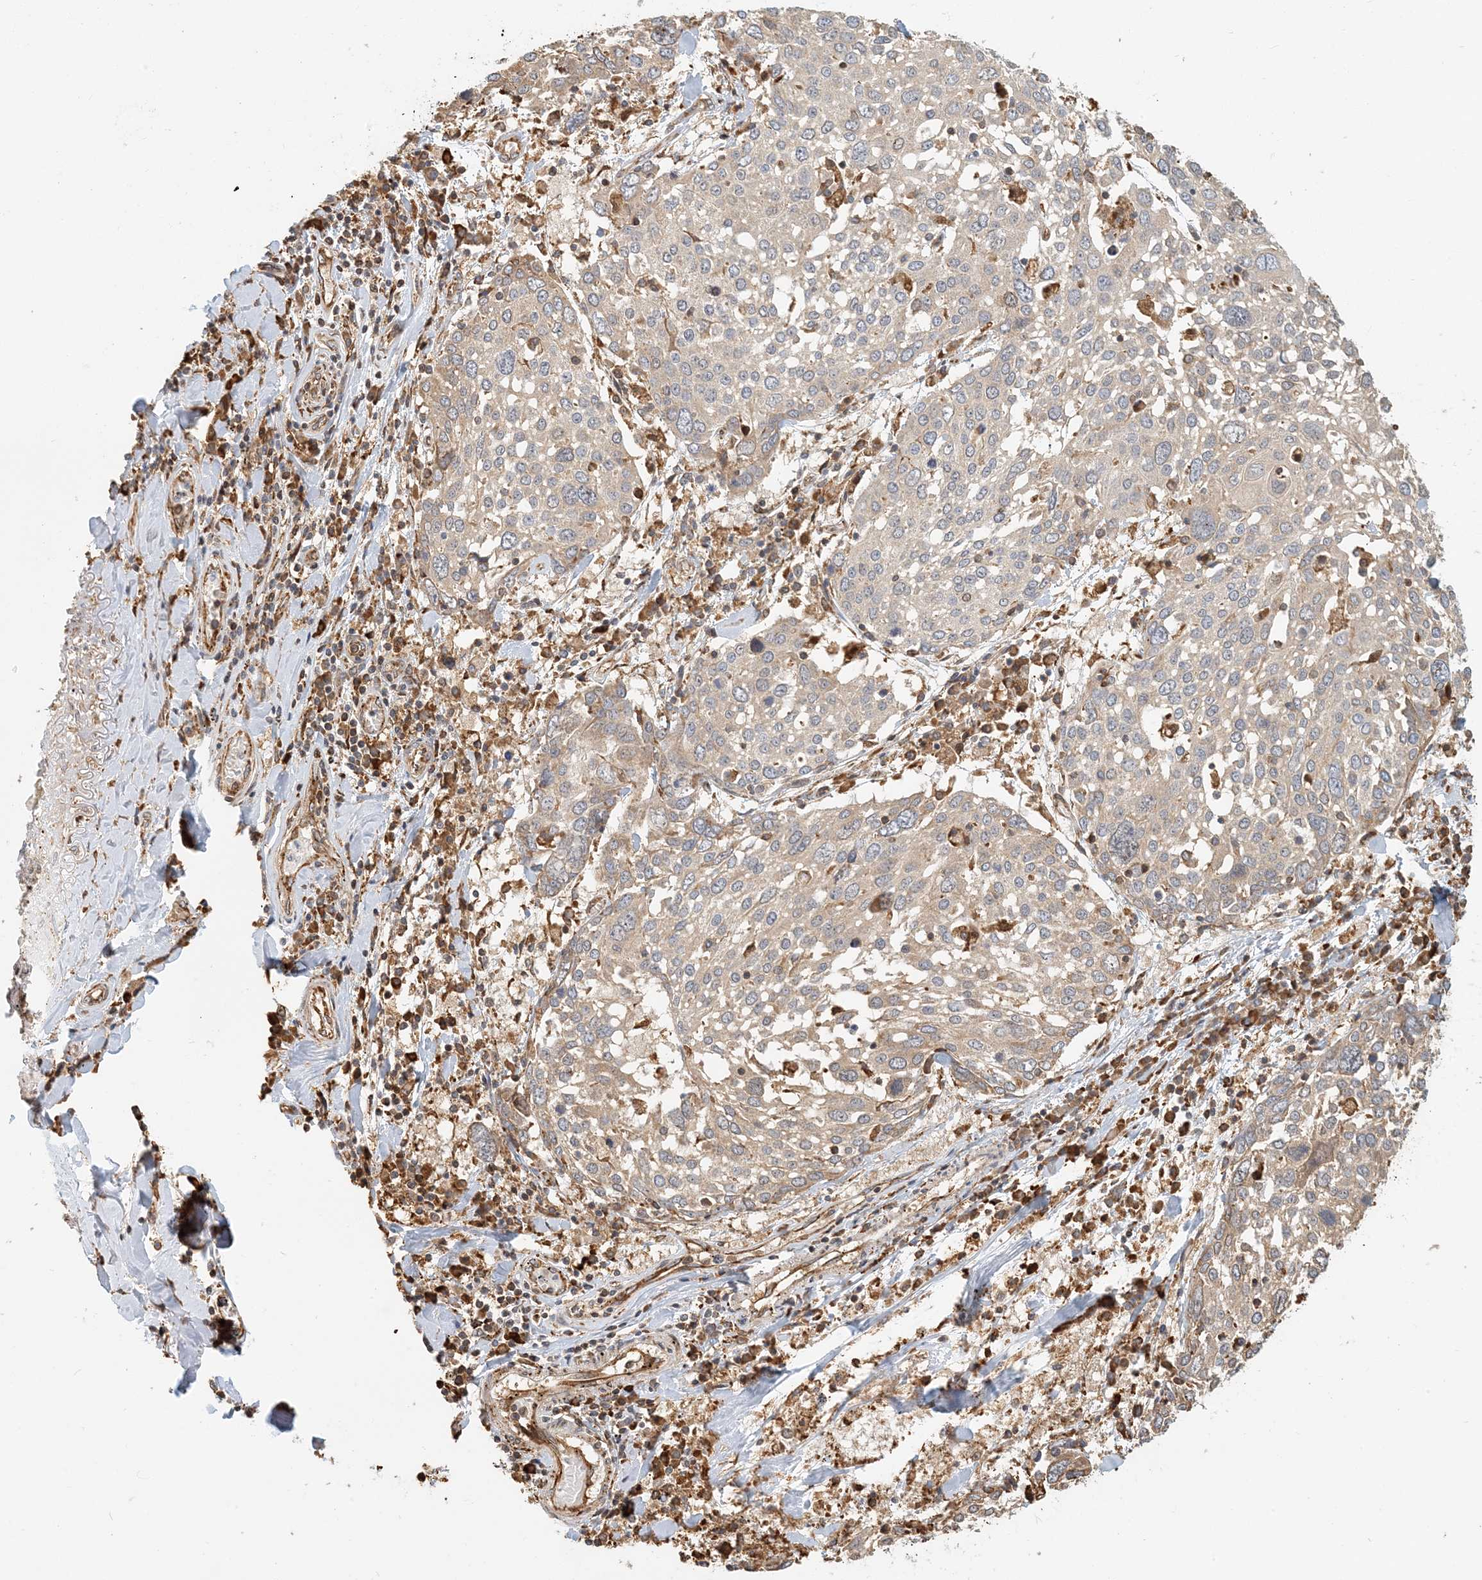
{"staining": {"intensity": "weak", "quantity": "25%-75%", "location": "cytoplasmic/membranous"}, "tissue": "lung cancer", "cell_type": "Tumor cells", "image_type": "cancer", "snomed": [{"axis": "morphology", "description": "Squamous cell carcinoma, NOS"}, {"axis": "topography", "description": "Lung"}], "caption": "DAB (3,3'-diaminobenzidine) immunohistochemical staining of lung cancer reveals weak cytoplasmic/membranous protein positivity in approximately 25%-75% of tumor cells. Ihc stains the protein of interest in brown and the nuclei are stained blue.", "gene": "HNMT", "patient": {"sex": "male", "age": 65}}